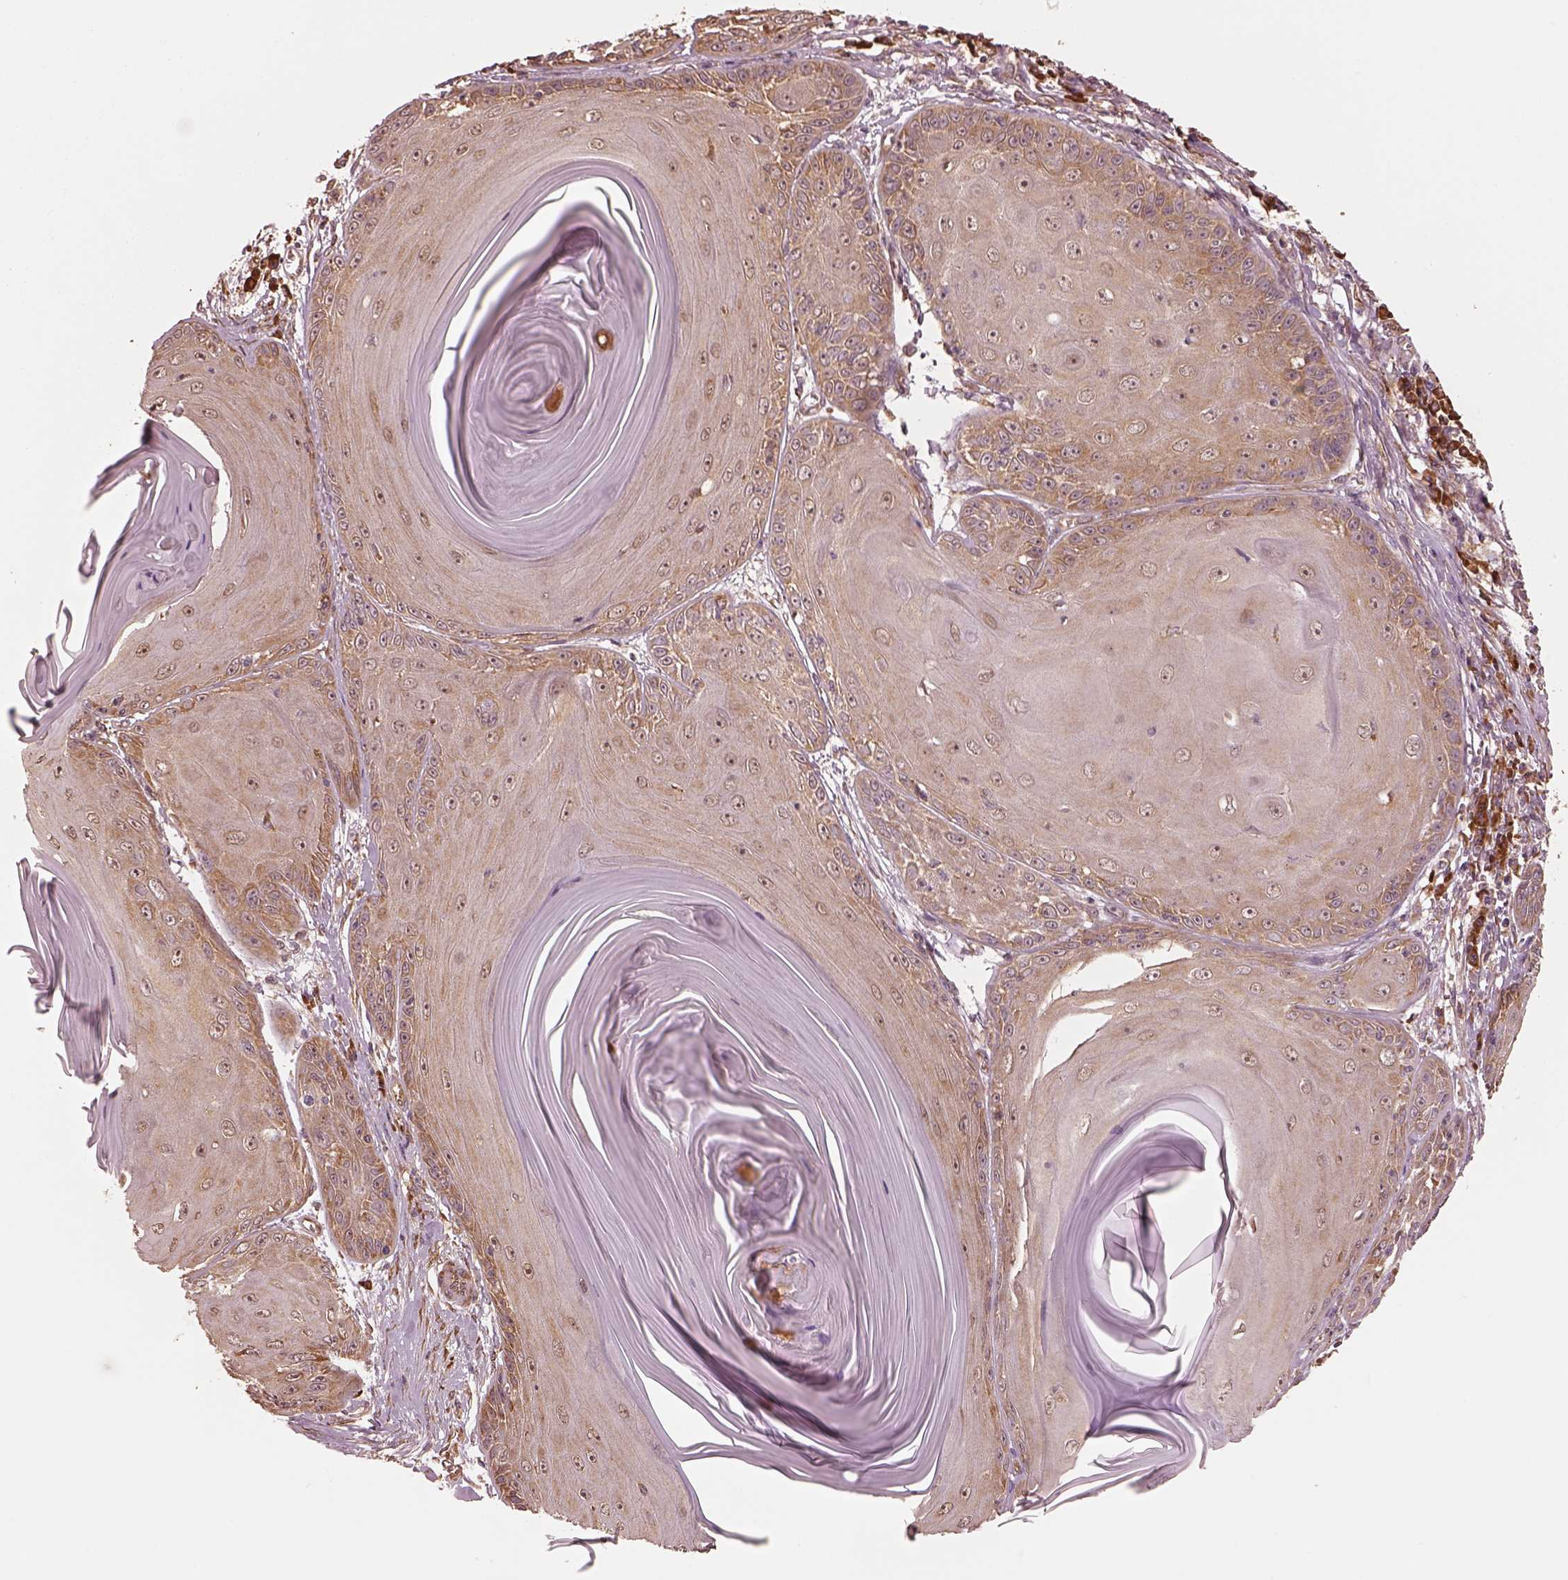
{"staining": {"intensity": "moderate", "quantity": ">75%", "location": "cytoplasmic/membranous"}, "tissue": "skin cancer", "cell_type": "Tumor cells", "image_type": "cancer", "snomed": [{"axis": "morphology", "description": "Squamous cell carcinoma, NOS"}, {"axis": "topography", "description": "Skin"}, {"axis": "topography", "description": "Vulva"}], "caption": "An immunohistochemistry (IHC) photomicrograph of tumor tissue is shown. Protein staining in brown labels moderate cytoplasmic/membranous positivity in skin squamous cell carcinoma within tumor cells.", "gene": "RPS5", "patient": {"sex": "female", "age": 85}}